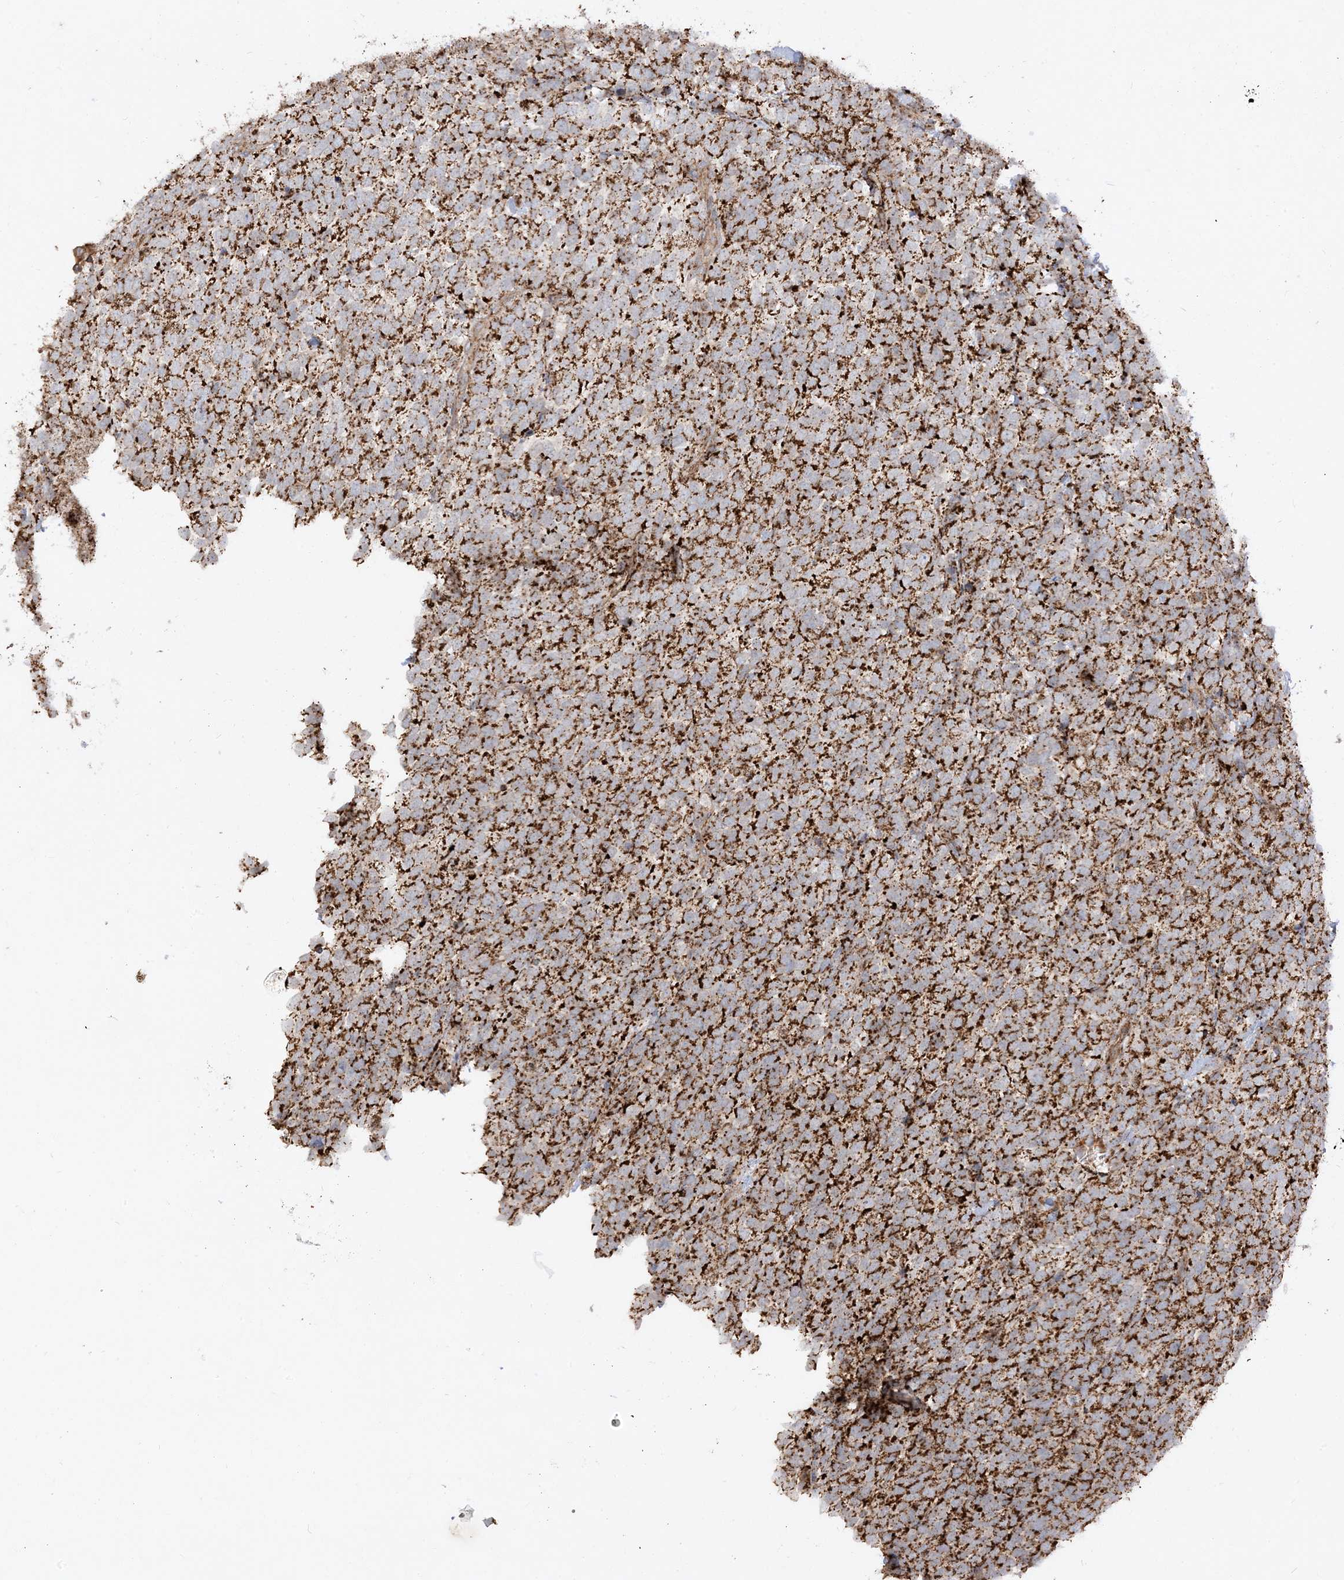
{"staining": {"intensity": "strong", "quantity": ">75%", "location": "cytoplasmic/membranous"}, "tissue": "urothelial cancer", "cell_type": "Tumor cells", "image_type": "cancer", "snomed": [{"axis": "morphology", "description": "Urothelial carcinoma, High grade"}, {"axis": "topography", "description": "Urinary bladder"}], "caption": "IHC staining of urothelial cancer, which shows high levels of strong cytoplasmic/membranous expression in approximately >75% of tumor cells indicating strong cytoplasmic/membranous protein expression. The staining was performed using DAB (brown) for protein detection and nuclei were counterstained in hematoxylin (blue).", "gene": "AARS2", "patient": {"sex": "female", "age": 80}}